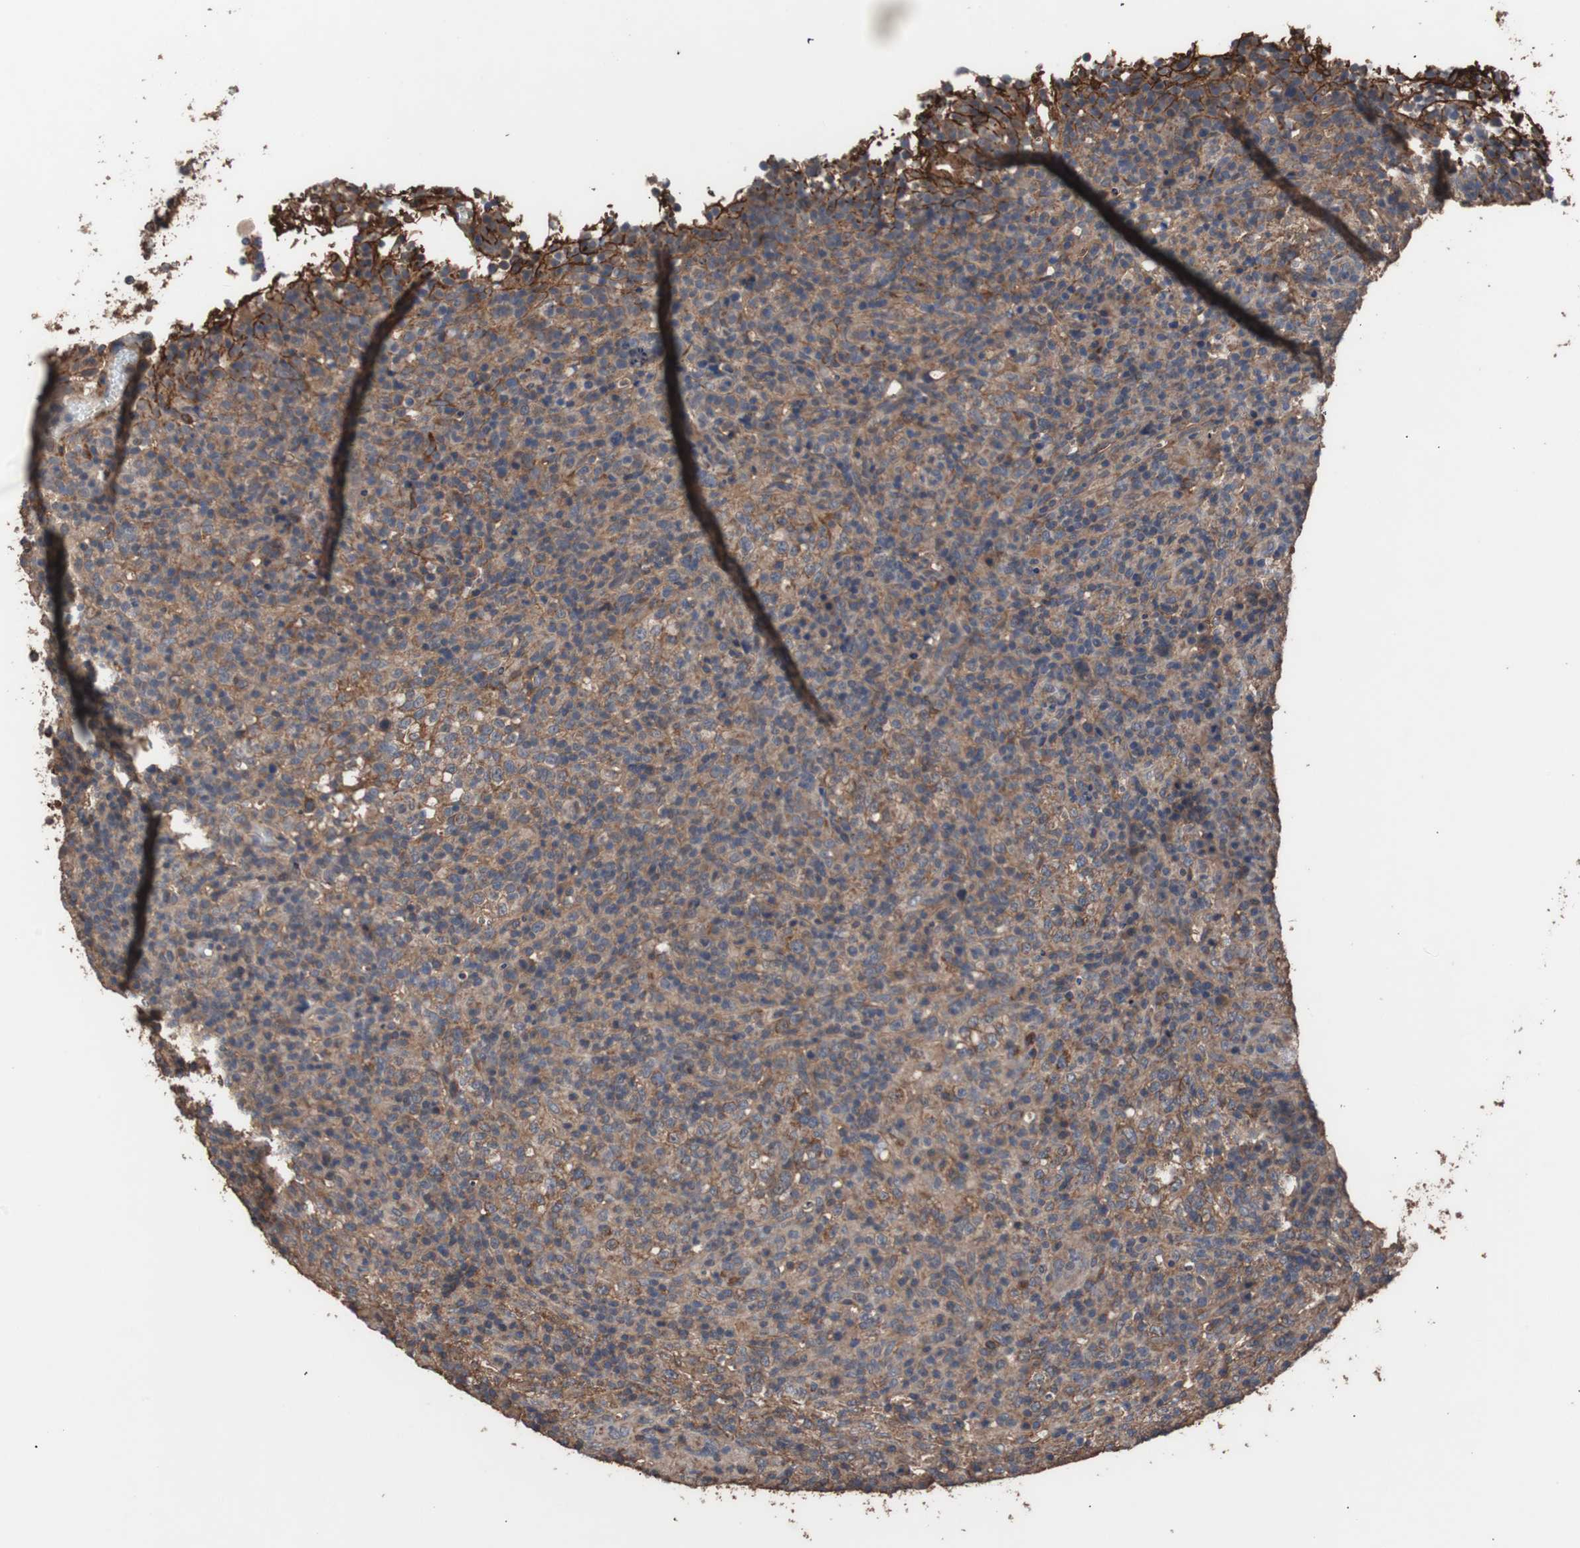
{"staining": {"intensity": "moderate", "quantity": "25%-75%", "location": "cytoplasmic/membranous"}, "tissue": "lymphoma", "cell_type": "Tumor cells", "image_type": "cancer", "snomed": [{"axis": "morphology", "description": "Malignant lymphoma, non-Hodgkin's type, High grade"}, {"axis": "topography", "description": "Lymph node"}], "caption": "A medium amount of moderate cytoplasmic/membranous expression is seen in about 25%-75% of tumor cells in malignant lymphoma, non-Hodgkin's type (high-grade) tissue.", "gene": "COL6A2", "patient": {"sex": "female", "age": 76}}